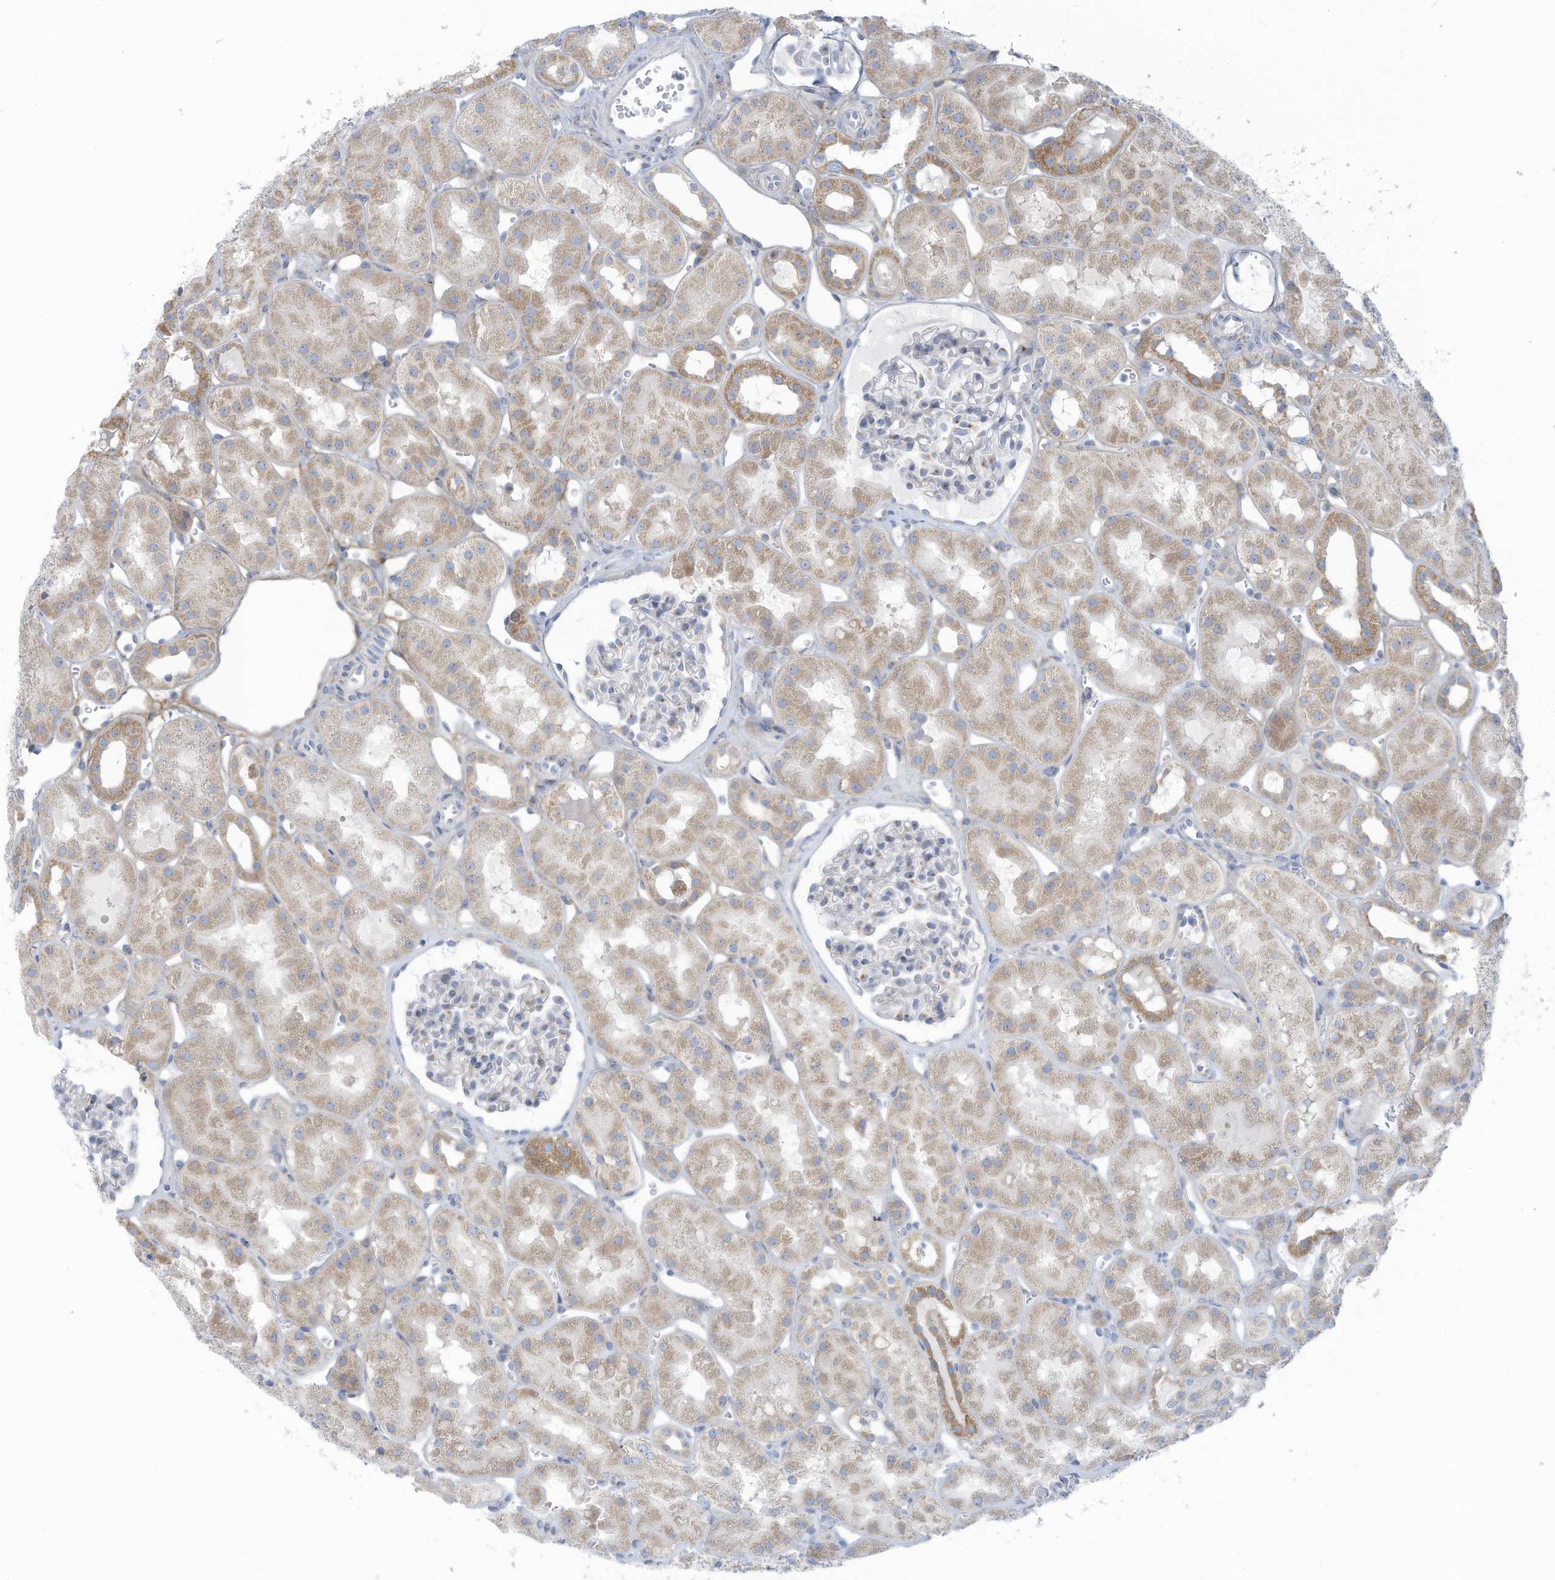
{"staining": {"intensity": "weak", "quantity": "<25%", "location": "cytoplasmic/membranous"}, "tissue": "kidney", "cell_type": "Cells in glomeruli", "image_type": "normal", "snomed": [{"axis": "morphology", "description": "Normal tissue, NOS"}, {"axis": "topography", "description": "Kidney"}], "caption": "Immunohistochemistry micrograph of benign kidney: kidney stained with DAB (3,3'-diaminobenzidine) displays no significant protein positivity in cells in glomeruli. (DAB immunohistochemistry (IHC) with hematoxylin counter stain).", "gene": "TRMT2B", "patient": {"sex": "male", "age": 16}}